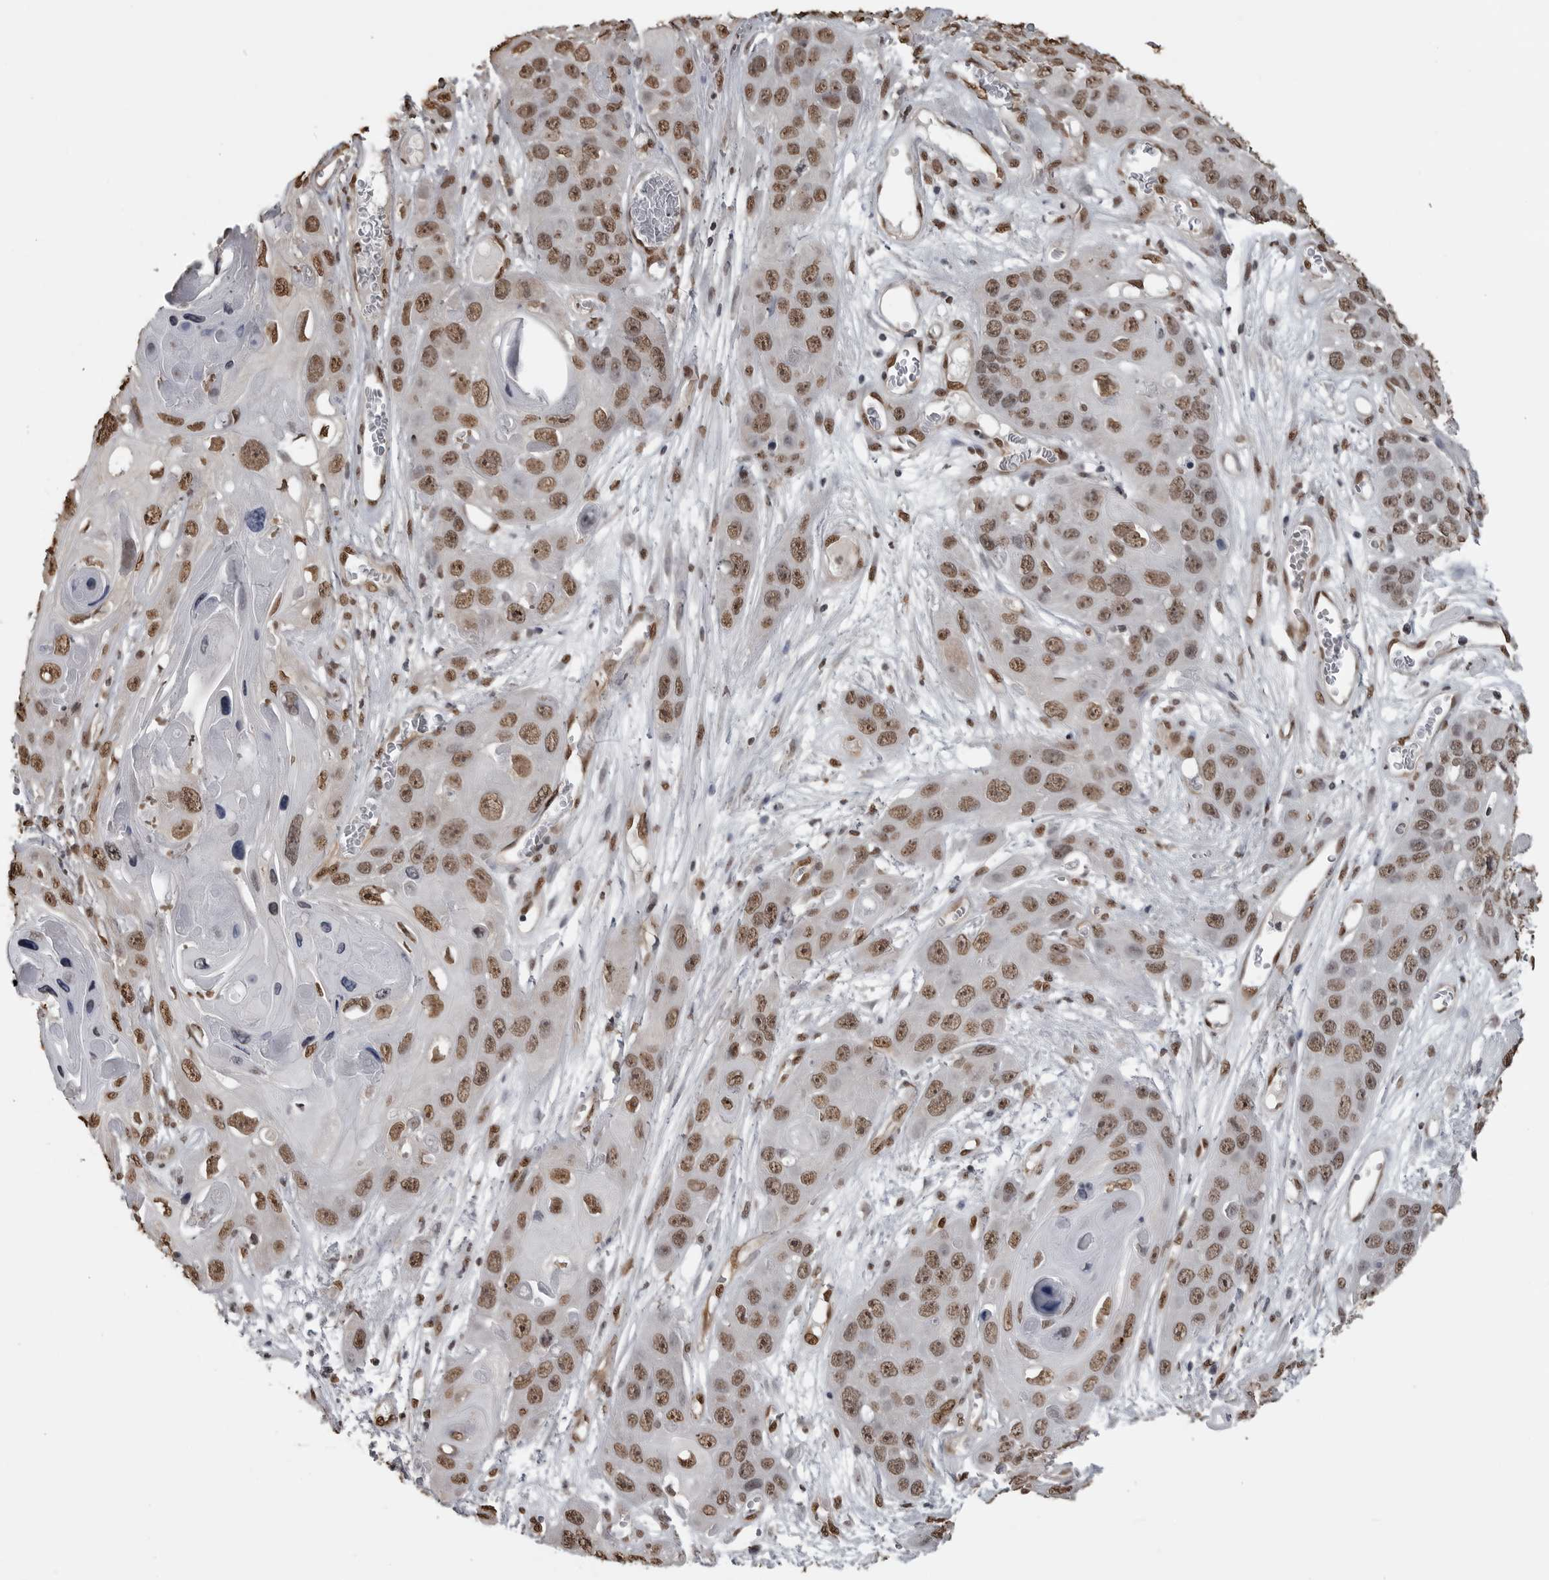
{"staining": {"intensity": "moderate", "quantity": ">75%", "location": "nuclear"}, "tissue": "skin cancer", "cell_type": "Tumor cells", "image_type": "cancer", "snomed": [{"axis": "morphology", "description": "Squamous cell carcinoma, NOS"}, {"axis": "topography", "description": "Skin"}], "caption": "Skin cancer (squamous cell carcinoma) was stained to show a protein in brown. There is medium levels of moderate nuclear positivity in approximately >75% of tumor cells.", "gene": "SMAD2", "patient": {"sex": "male", "age": 55}}